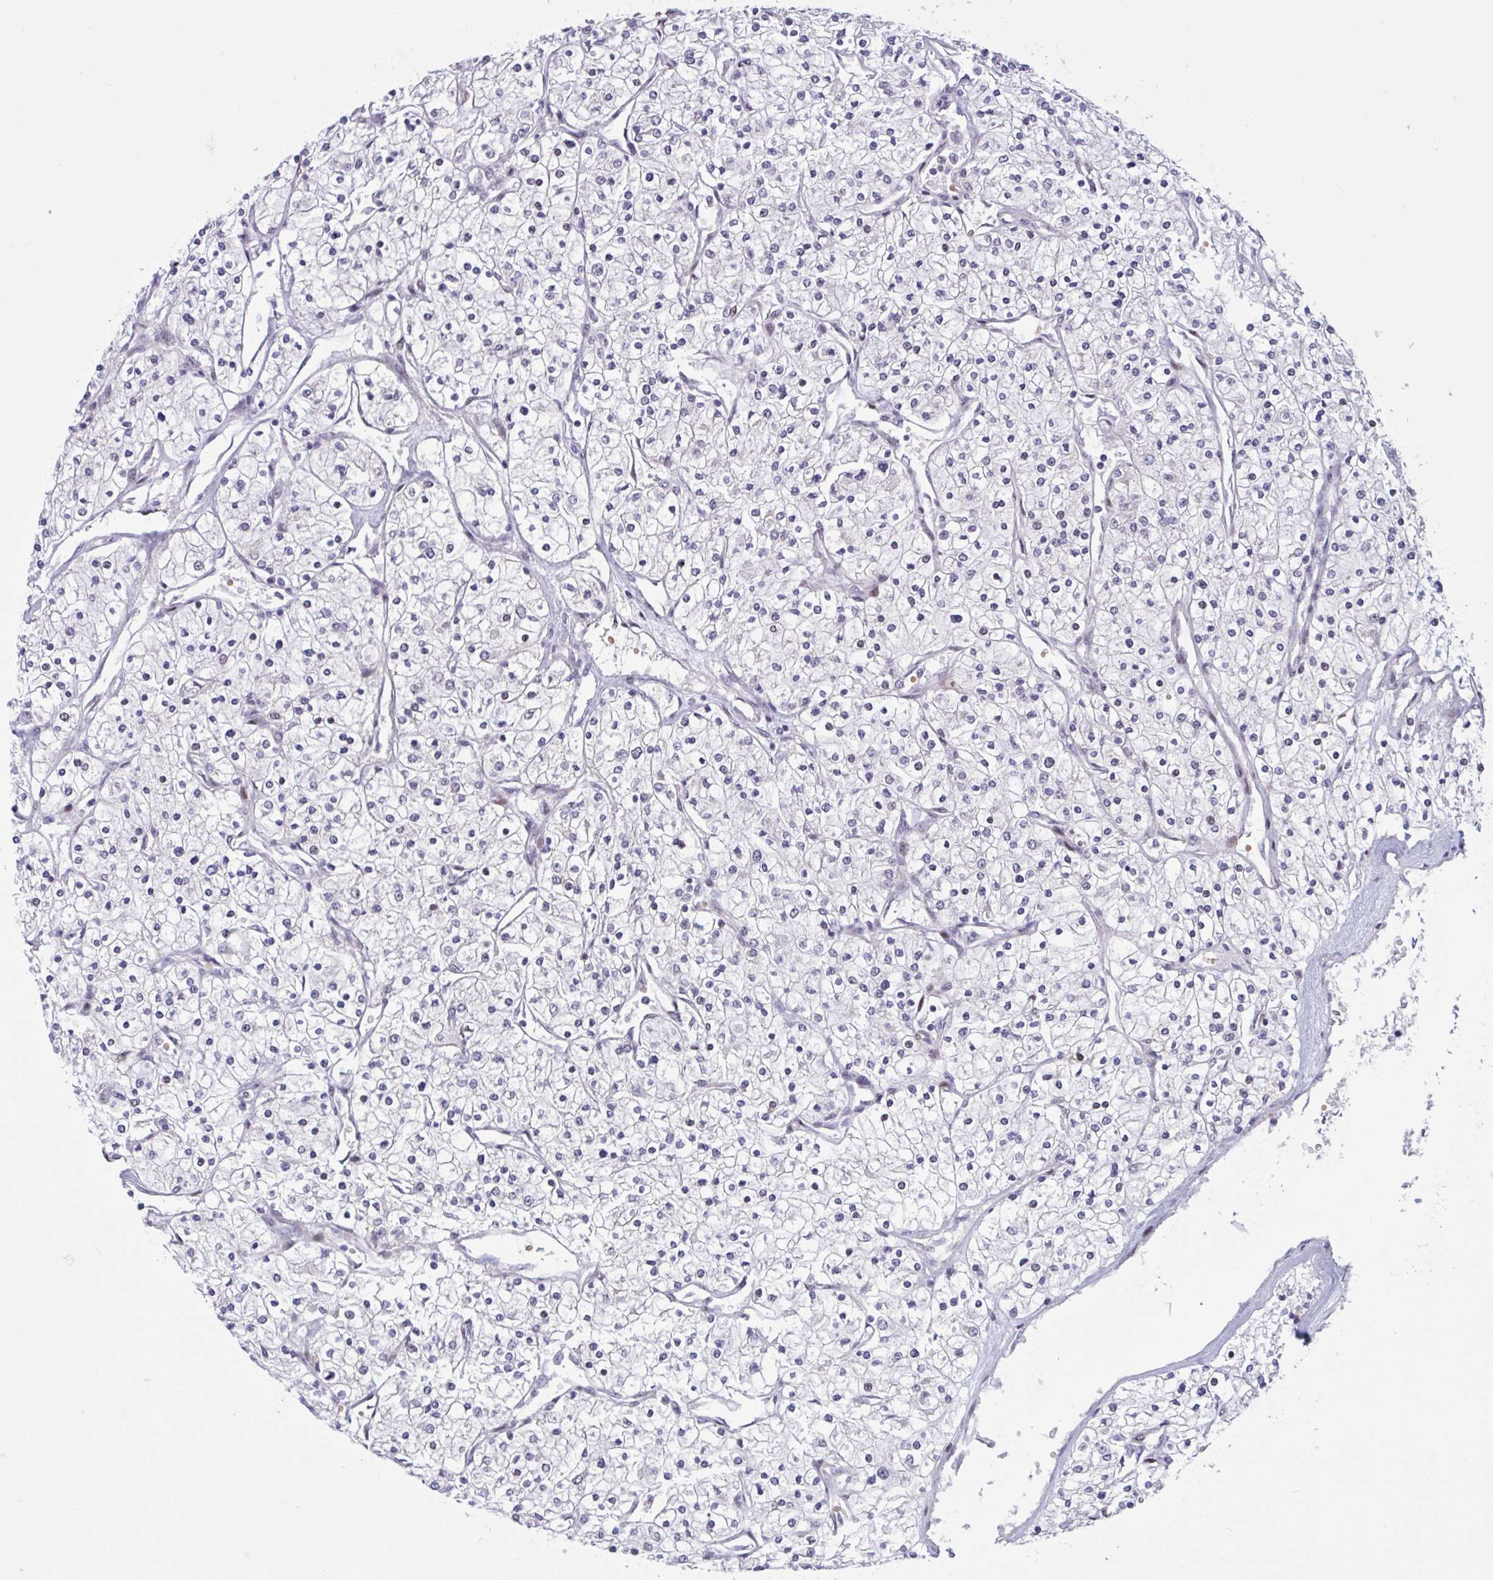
{"staining": {"intensity": "negative", "quantity": "none", "location": "none"}, "tissue": "renal cancer", "cell_type": "Tumor cells", "image_type": "cancer", "snomed": [{"axis": "morphology", "description": "Adenocarcinoma, NOS"}, {"axis": "topography", "description": "Kidney"}], "caption": "This is an IHC histopathology image of renal cancer (adenocarcinoma). There is no positivity in tumor cells.", "gene": "RBL1", "patient": {"sex": "male", "age": 80}}